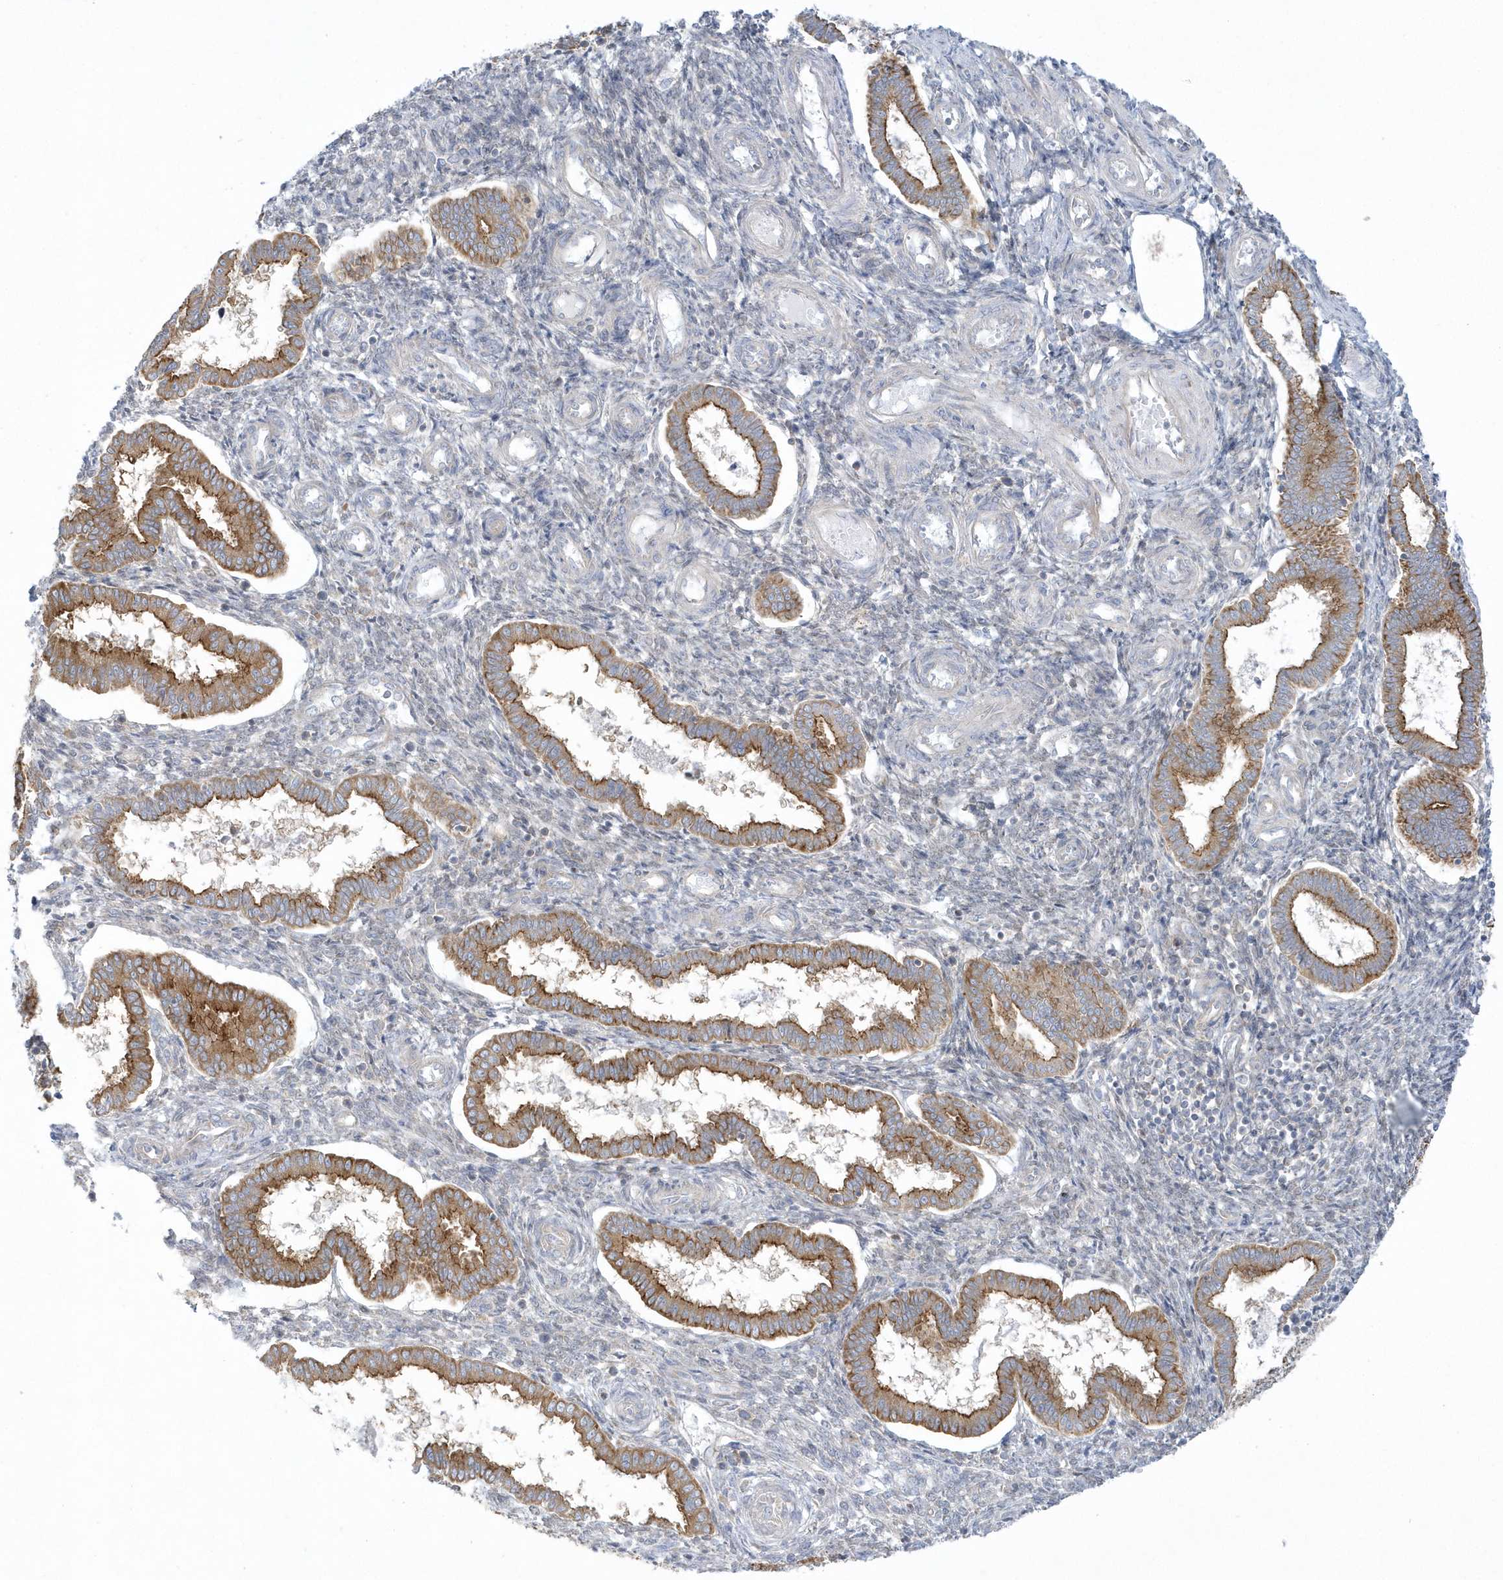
{"staining": {"intensity": "negative", "quantity": "none", "location": "none"}, "tissue": "endometrium", "cell_type": "Cells in endometrial stroma", "image_type": "normal", "snomed": [{"axis": "morphology", "description": "Normal tissue, NOS"}, {"axis": "topography", "description": "Endometrium"}], "caption": "Human endometrium stained for a protein using immunohistochemistry exhibits no staining in cells in endometrial stroma.", "gene": "DNAJC18", "patient": {"sex": "female", "age": 24}}